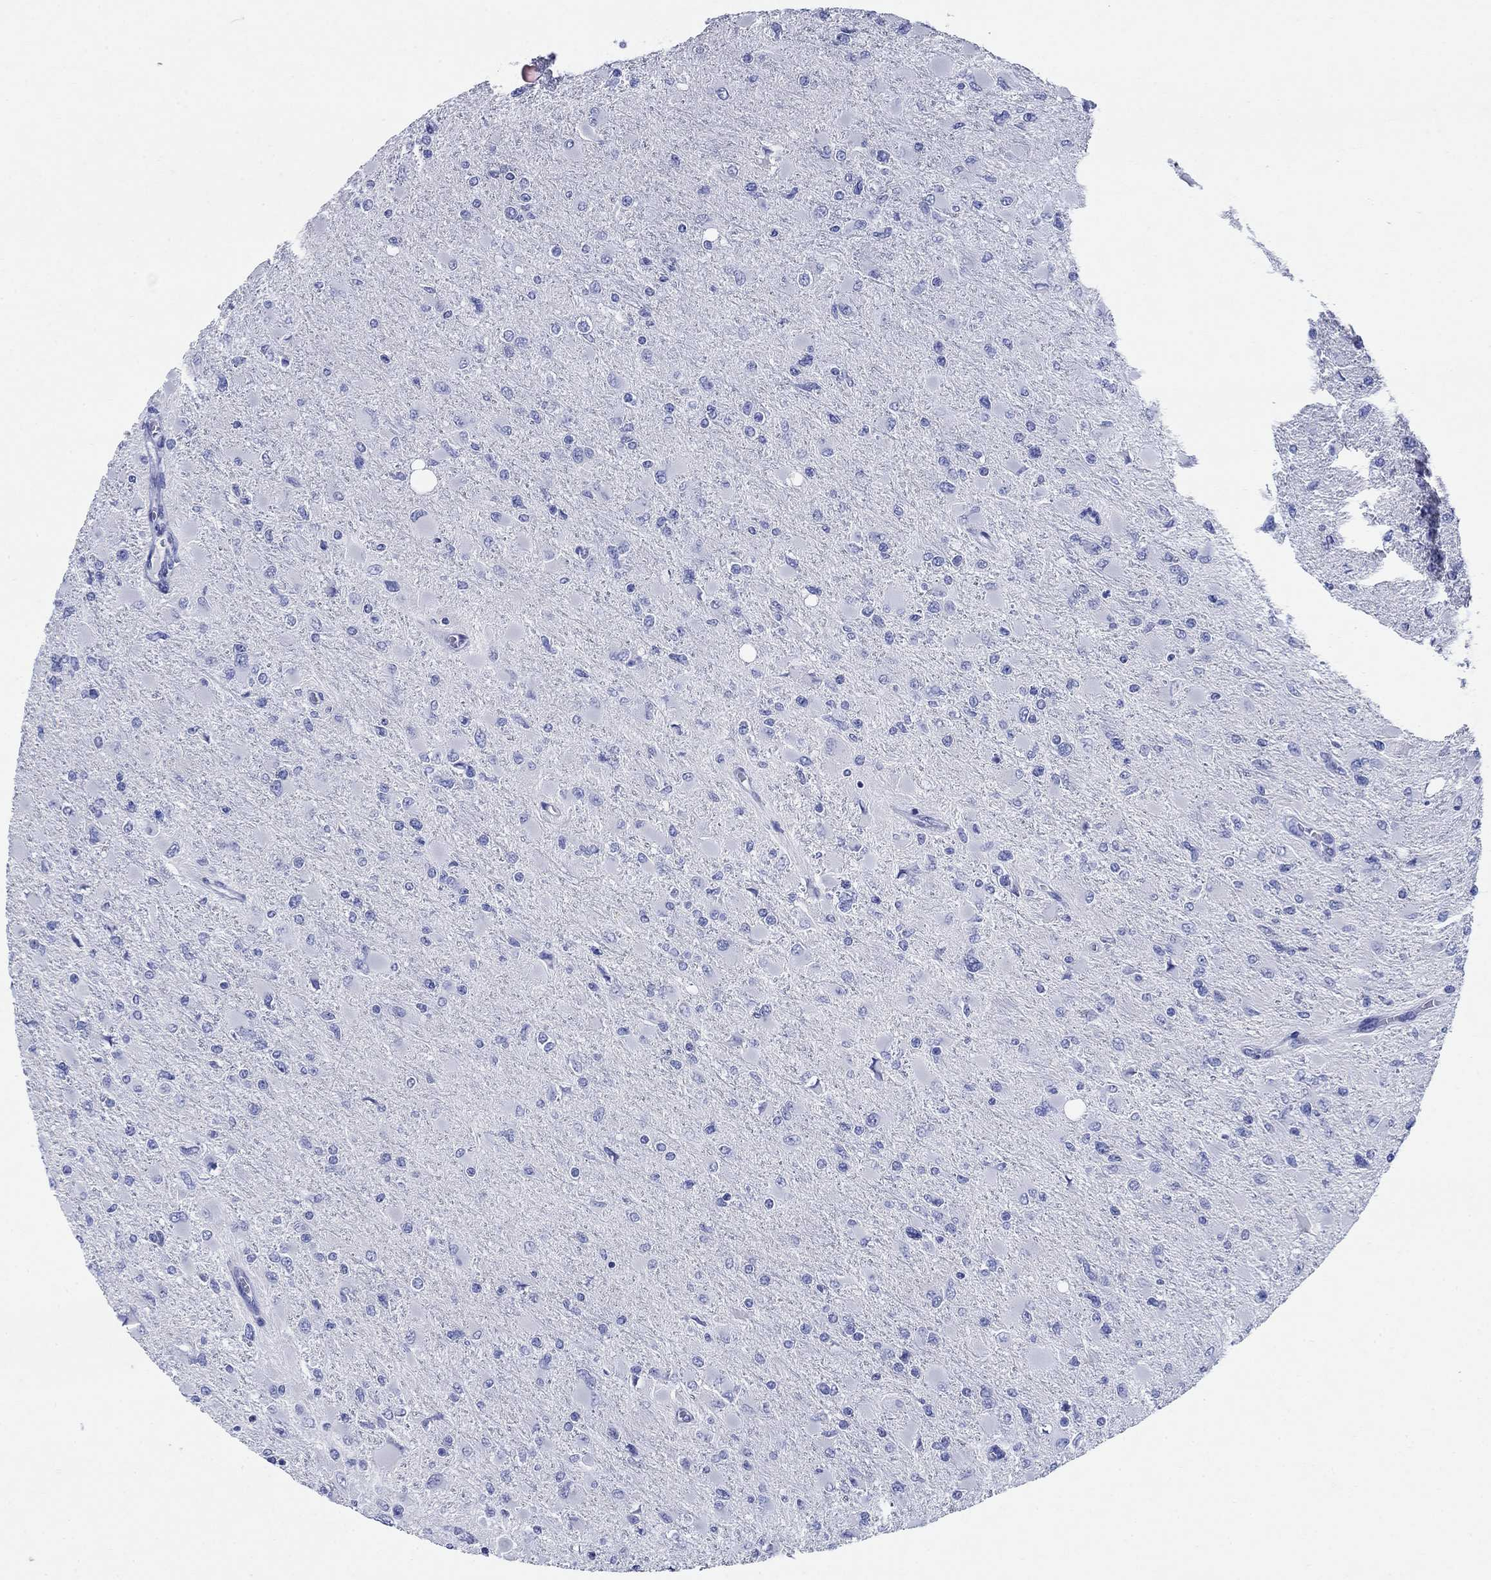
{"staining": {"intensity": "negative", "quantity": "none", "location": "none"}, "tissue": "glioma", "cell_type": "Tumor cells", "image_type": "cancer", "snomed": [{"axis": "morphology", "description": "Glioma, malignant, High grade"}, {"axis": "topography", "description": "Cerebral cortex"}], "caption": "High-grade glioma (malignant) was stained to show a protein in brown. There is no significant expression in tumor cells.", "gene": "AZU1", "patient": {"sex": "female", "age": 36}}